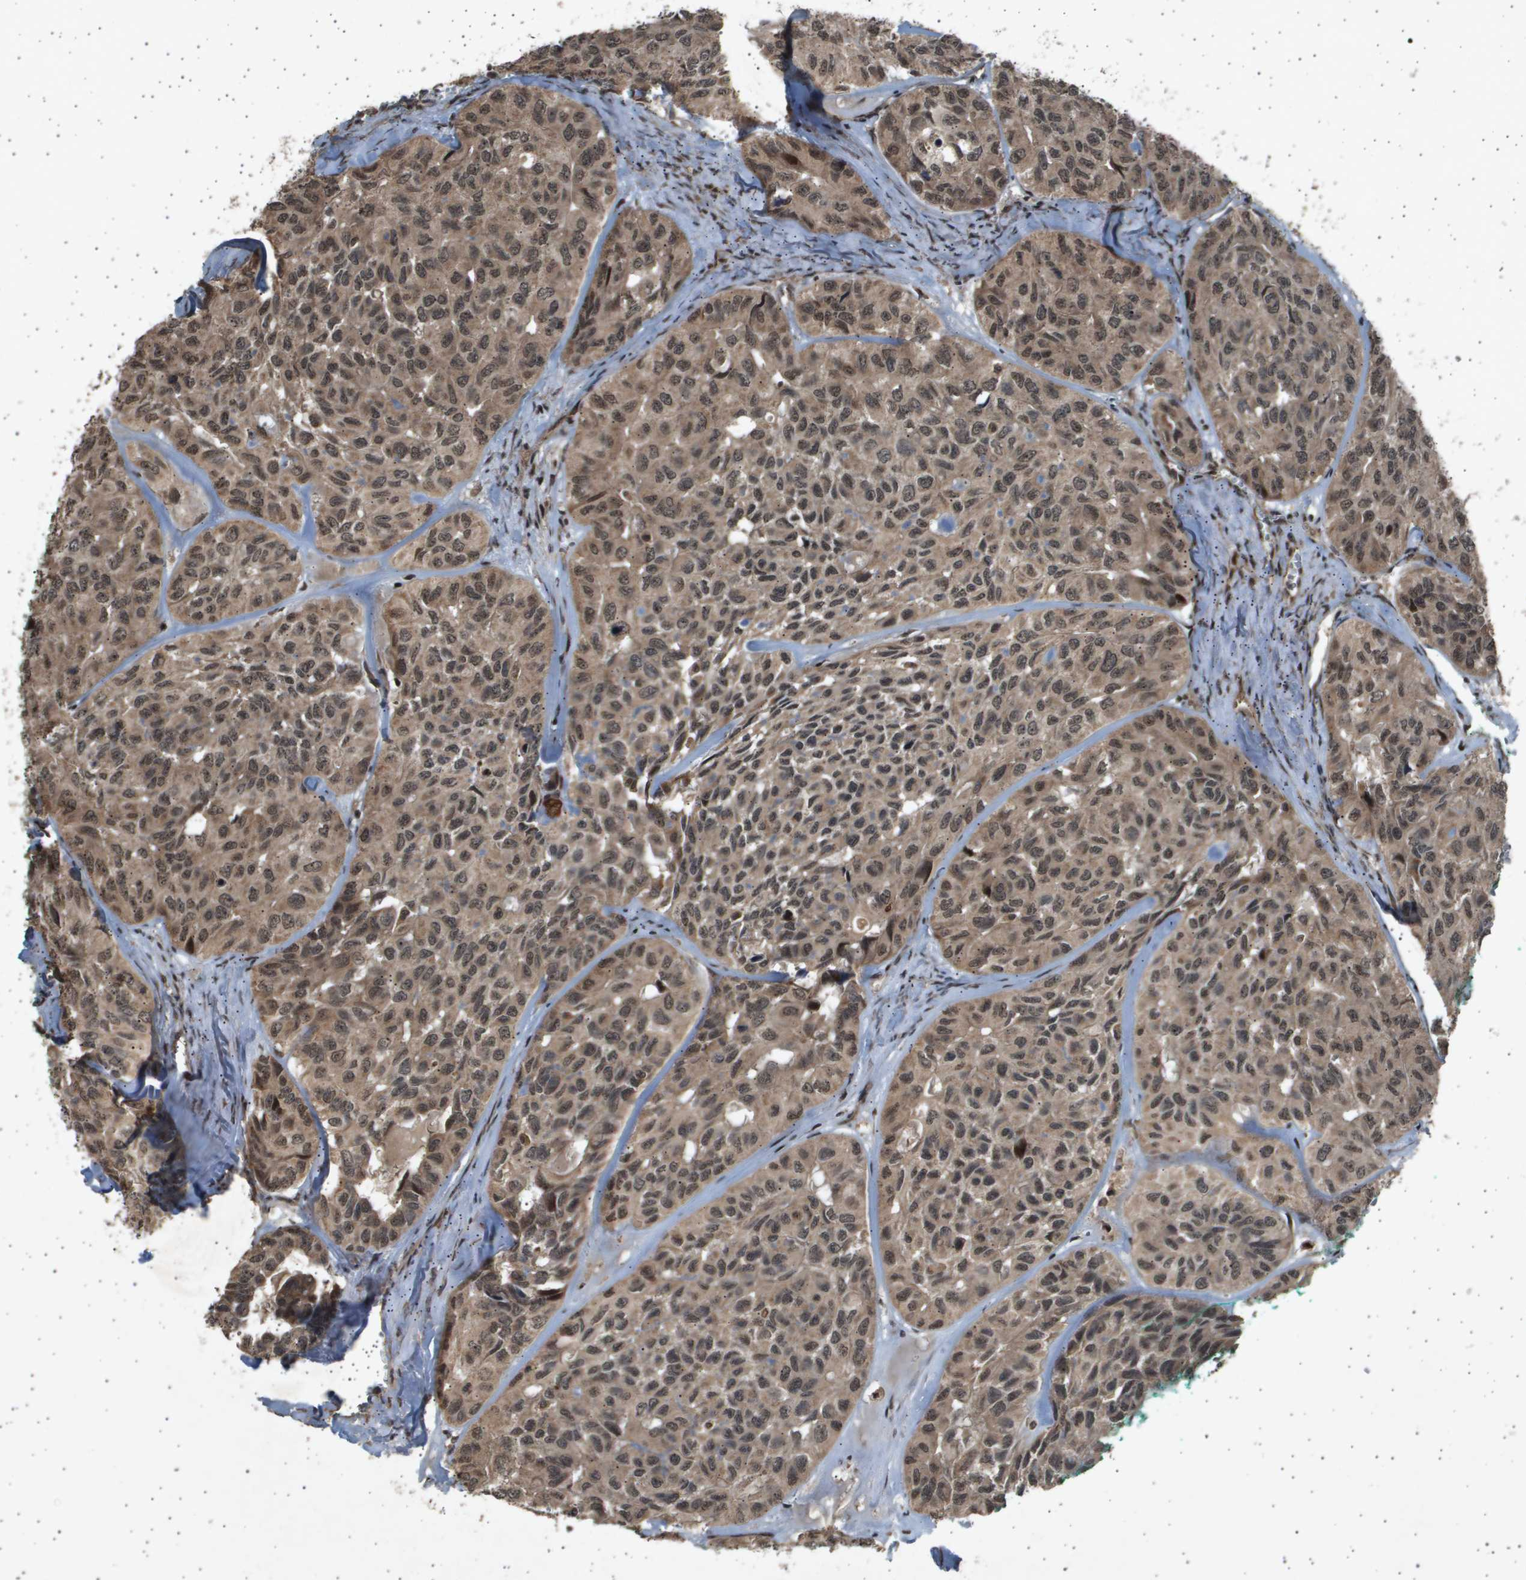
{"staining": {"intensity": "moderate", "quantity": ">75%", "location": "cytoplasmic/membranous,nuclear"}, "tissue": "head and neck cancer", "cell_type": "Tumor cells", "image_type": "cancer", "snomed": [{"axis": "morphology", "description": "Adenocarcinoma, NOS"}, {"axis": "topography", "description": "Salivary gland, NOS"}, {"axis": "topography", "description": "Head-Neck"}], "caption": "This image exhibits adenocarcinoma (head and neck) stained with immunohistochemistry (IHC) to label a protein in brown. The cytoplasmic/membranous and nuclear of tumor cells show moderate positivity for the protein. Nuclei are counter-stained blue.", "gene": "TNRC6A", "patient": {"sex": "female", "age": 76}}